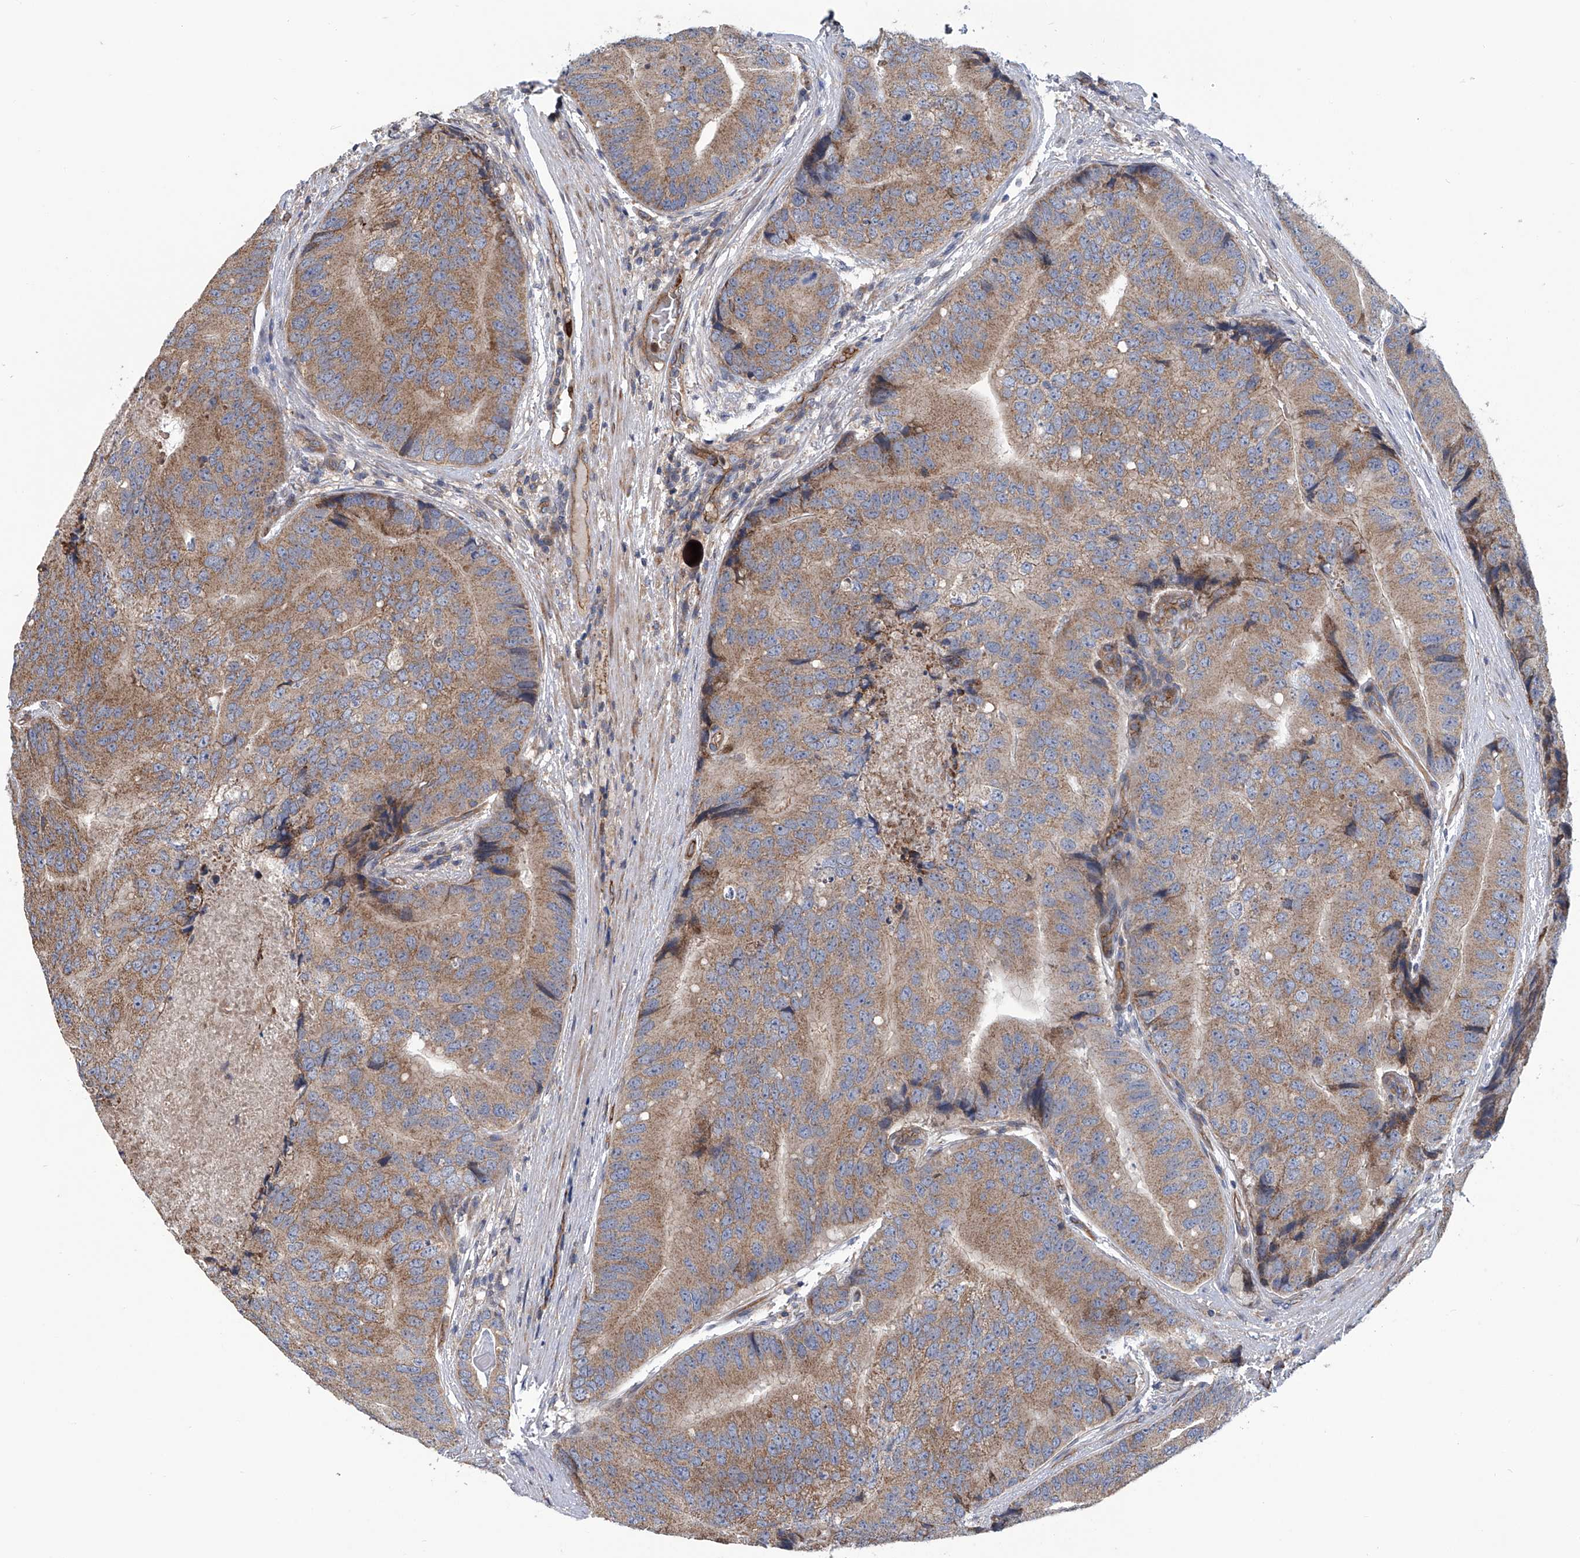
{"staining": {"intensity": "moderate", "quantity": ">75%", "location": "cytoplasmic/membranous"}, "tissue": "prostate cancer", "cell_type": "Tumor cells", "image_type": "cancer", "snomed": [{"axis": "morphology", "description": "Adenocarcinoma, High grade"}, {"axis": "topography", "description": "Prostate"}], "caption": "Protein staining of prostate cancer (high-grade adenocarcinoma) tissue demonstrates moderate cytoplasmic/membranous expression in approximately >75% of tumor cells.", "gene": "EIF2D", "patient": {"sex": "male", "age": 70}}